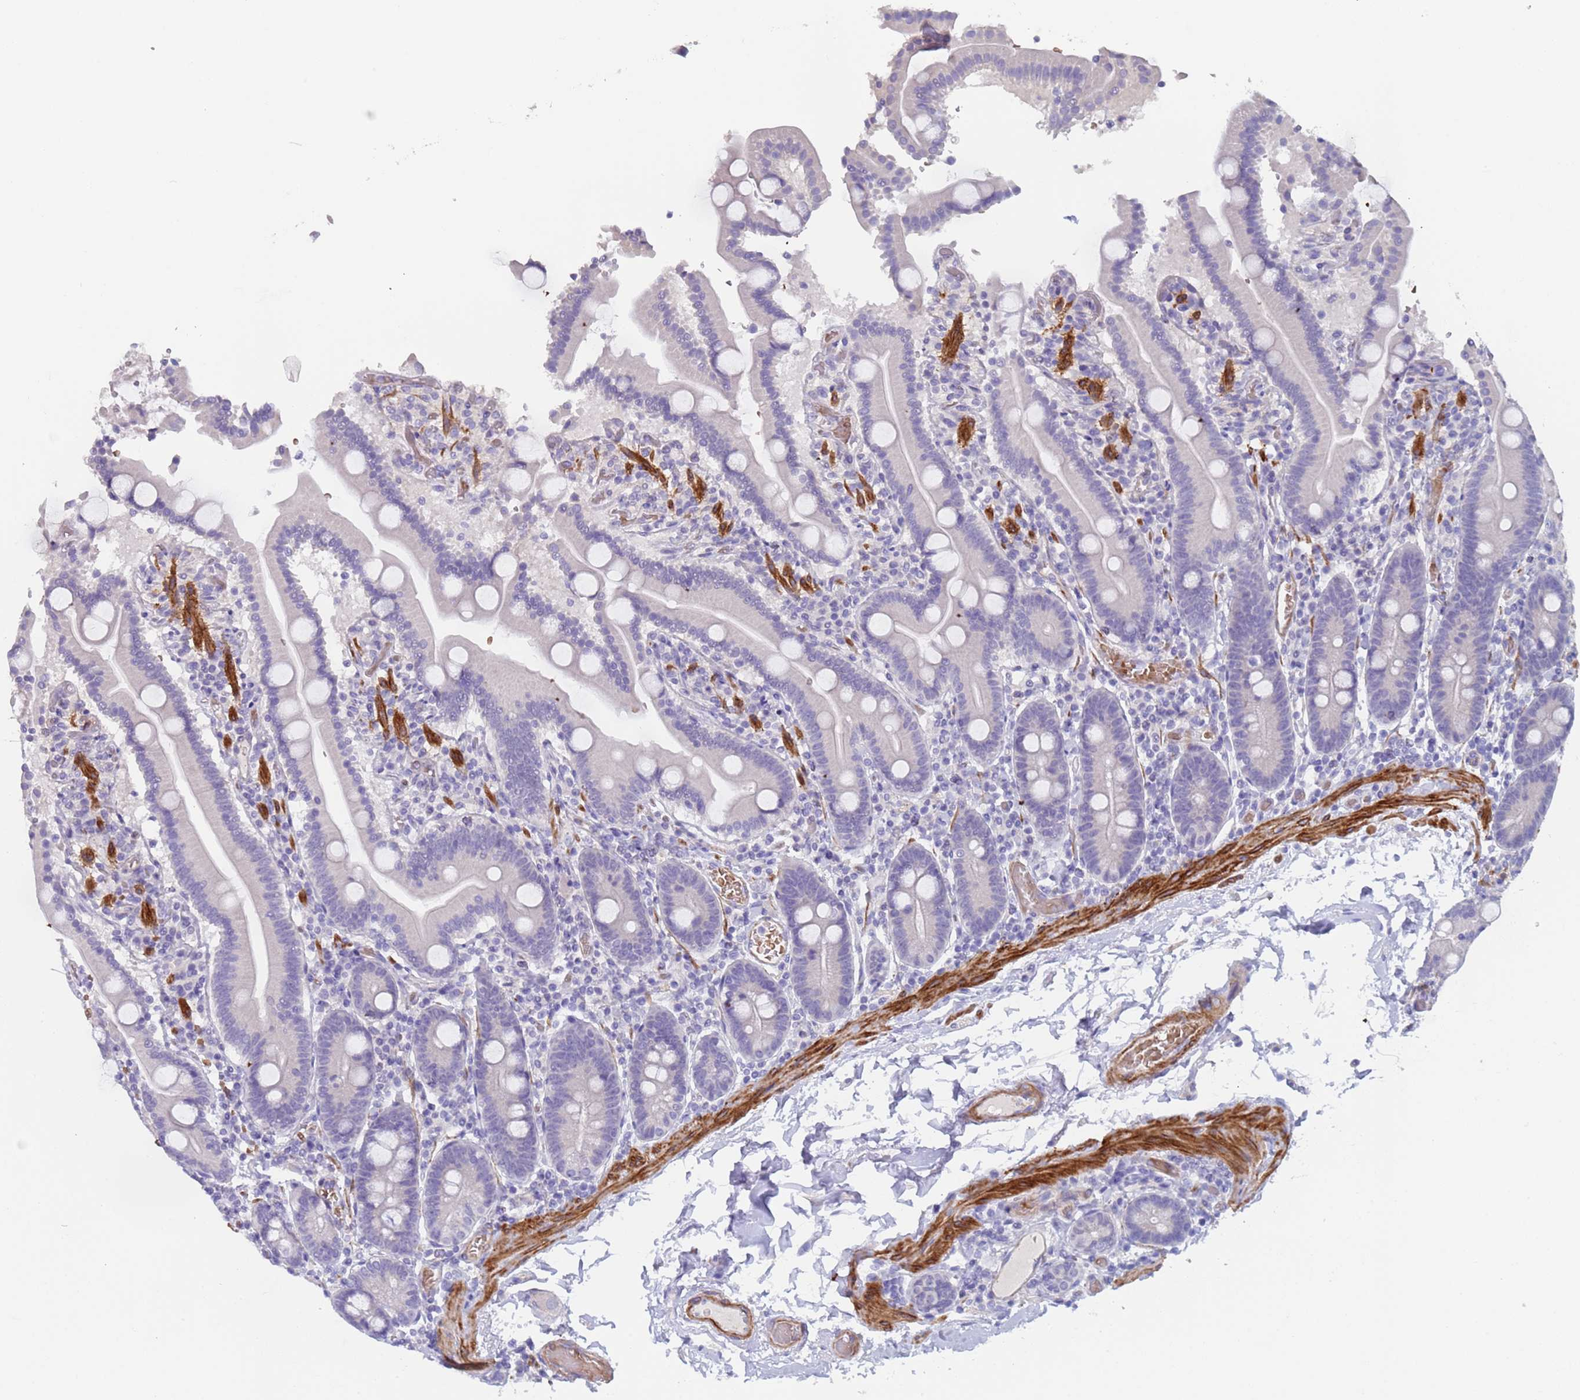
{"staining": {"intensity": "negative", "quantity": "none", "location": "none"}, "tissue": "duodenum", "cell_type": "Glandular cells", "image_type": "normal", "snomed": [{"axis": "morphology", "description": "Normal tissue, NOS"}, {"axis": "topography", "description": "Duodenum"}], "caption": "The histopathology image exhibits no significant positivity in glandular cells of duodenum.", "gene": "KBTBD3", "patient": {"sex": "male", "age": 55}}